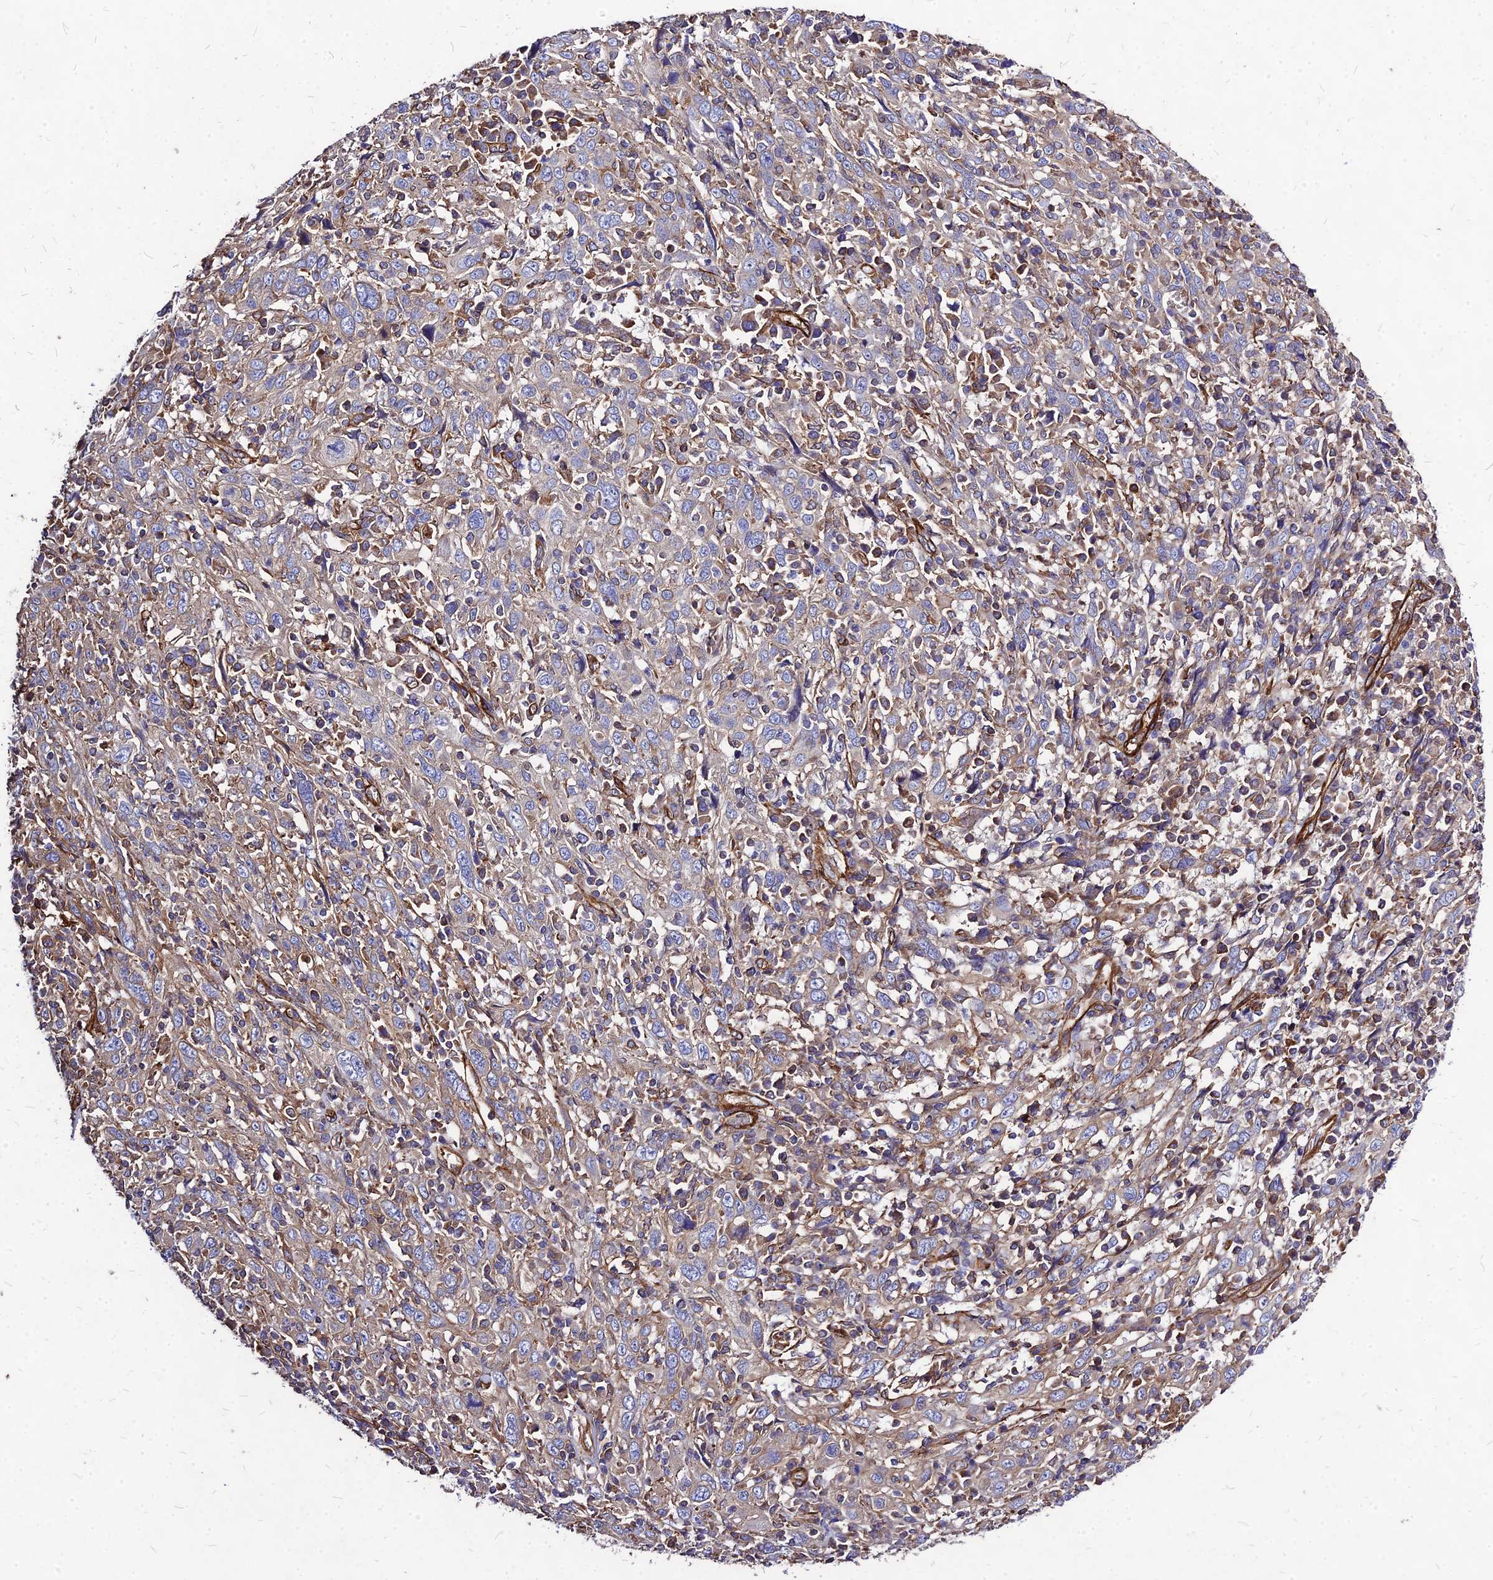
{"staining": {"intensity": "moderate", "quantity": "25%-75%", "location": "cytoplasmic/membranous"}, "tissue": "cervical cancer", "cell_type": "Tumor cells", "image_type": "cancer", "snomed": [{"axis": "morphology", "description": "Squamous cell carcinoma, NOS"}, {"axis": "topography", "description": "Cervix"}], "caption": "Cervical cancer tissue displays moderate cytoplasmic/membranous expression in approximately 25%-75% of tumor cells, visualized by immunohistochemistry. Immunohistochemistry (ihc) stains the protein of interest in brown and the nuclei are stained blue.", "gene": "EFCC1", "patient": {"sex": "female", "age": 46}}